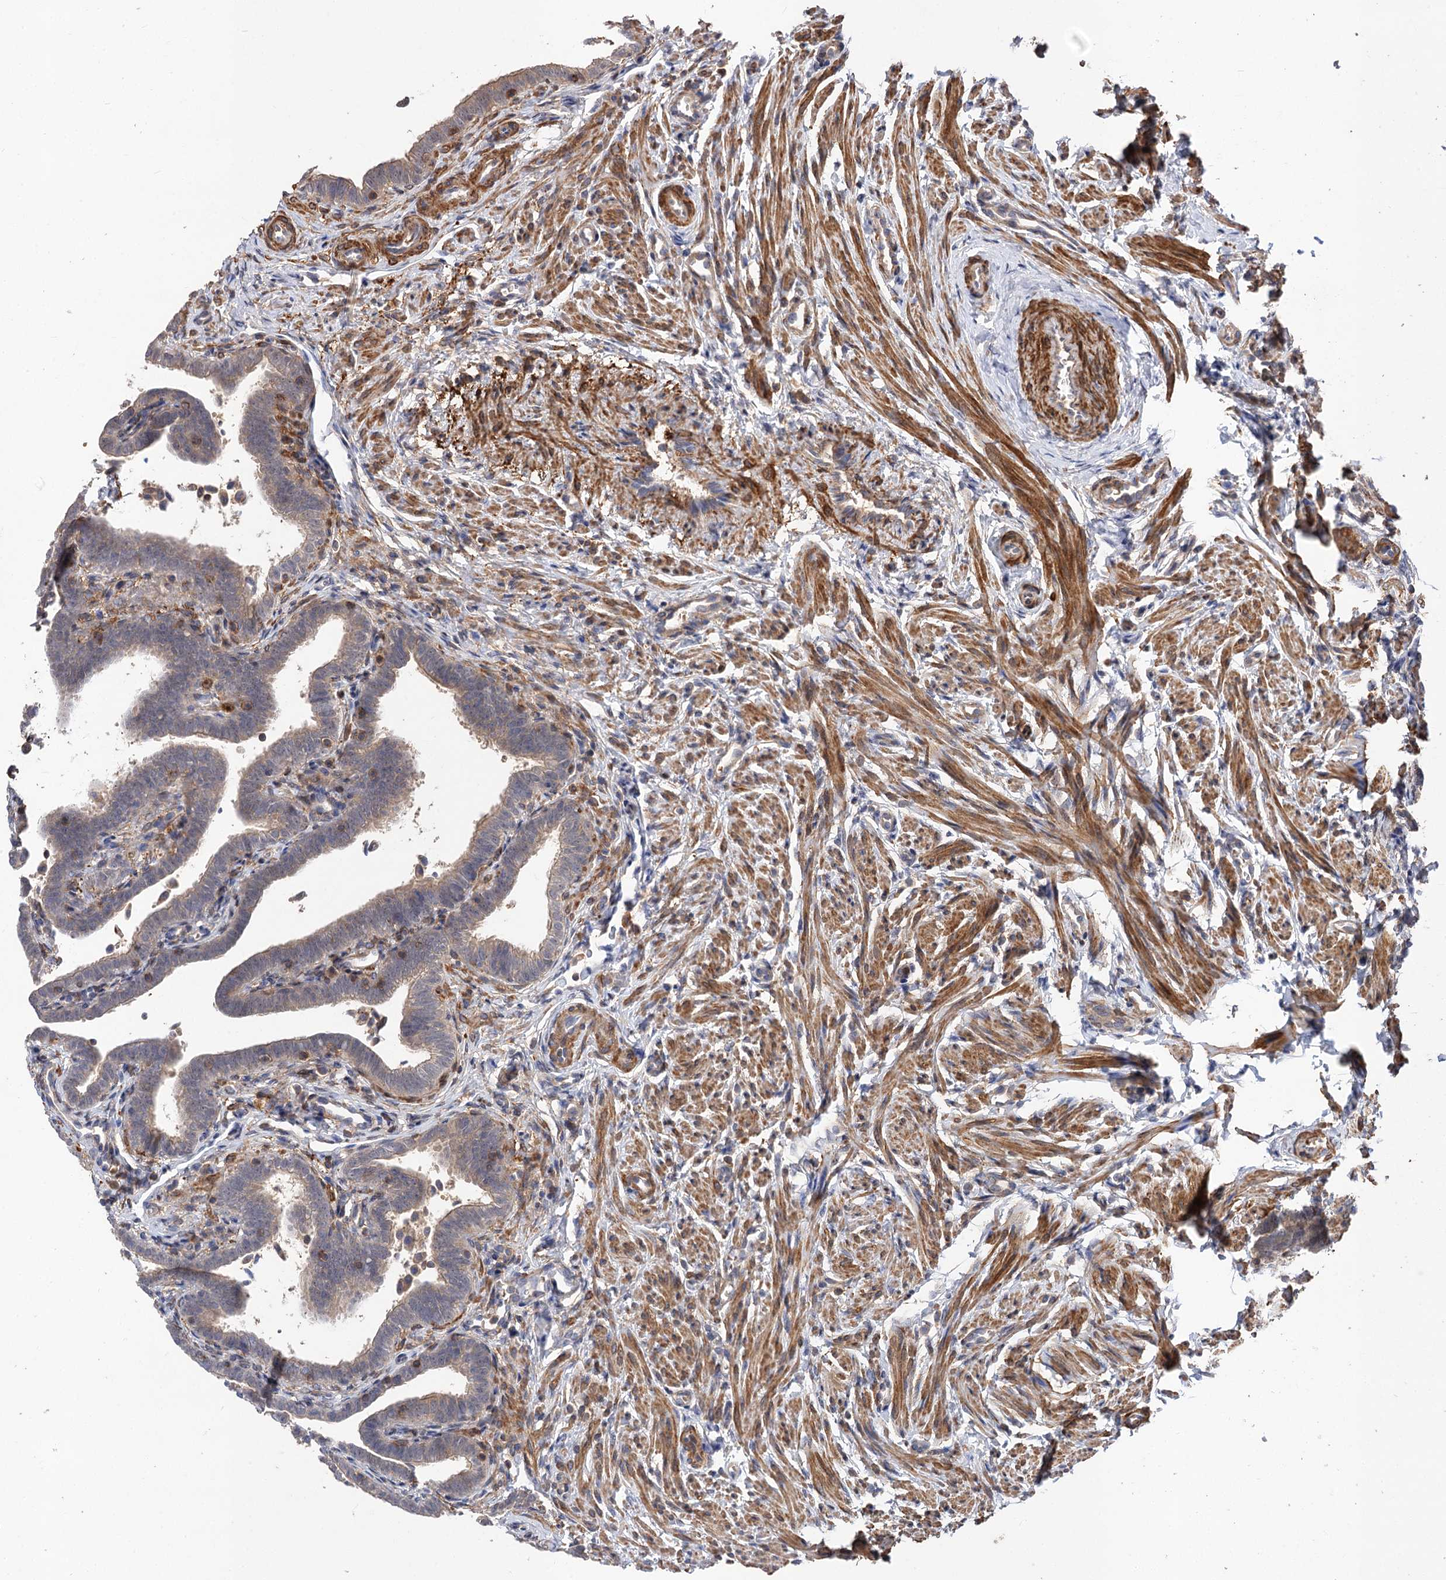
{"staining": {"intensity": "moderate", "quantity": ">75%", "location": "cytoplasmic/membranous"}, "tissue": "fallopian tube", "cell_type": "Glandular cells", "image_type": "normal", "snomed": [{"axis": "morphology", "description": "Normal tissue, NOS"}, {"axis": "topography", "description": "Fallopian tube"}], "caption": "A photomicrograph of fallopian tube stained for a protein displays moderate cytoplasmic/membranous brown staining in glandular cells.", "gene": "FBXW8", "patient": {"sex": "female", "age": 36}}